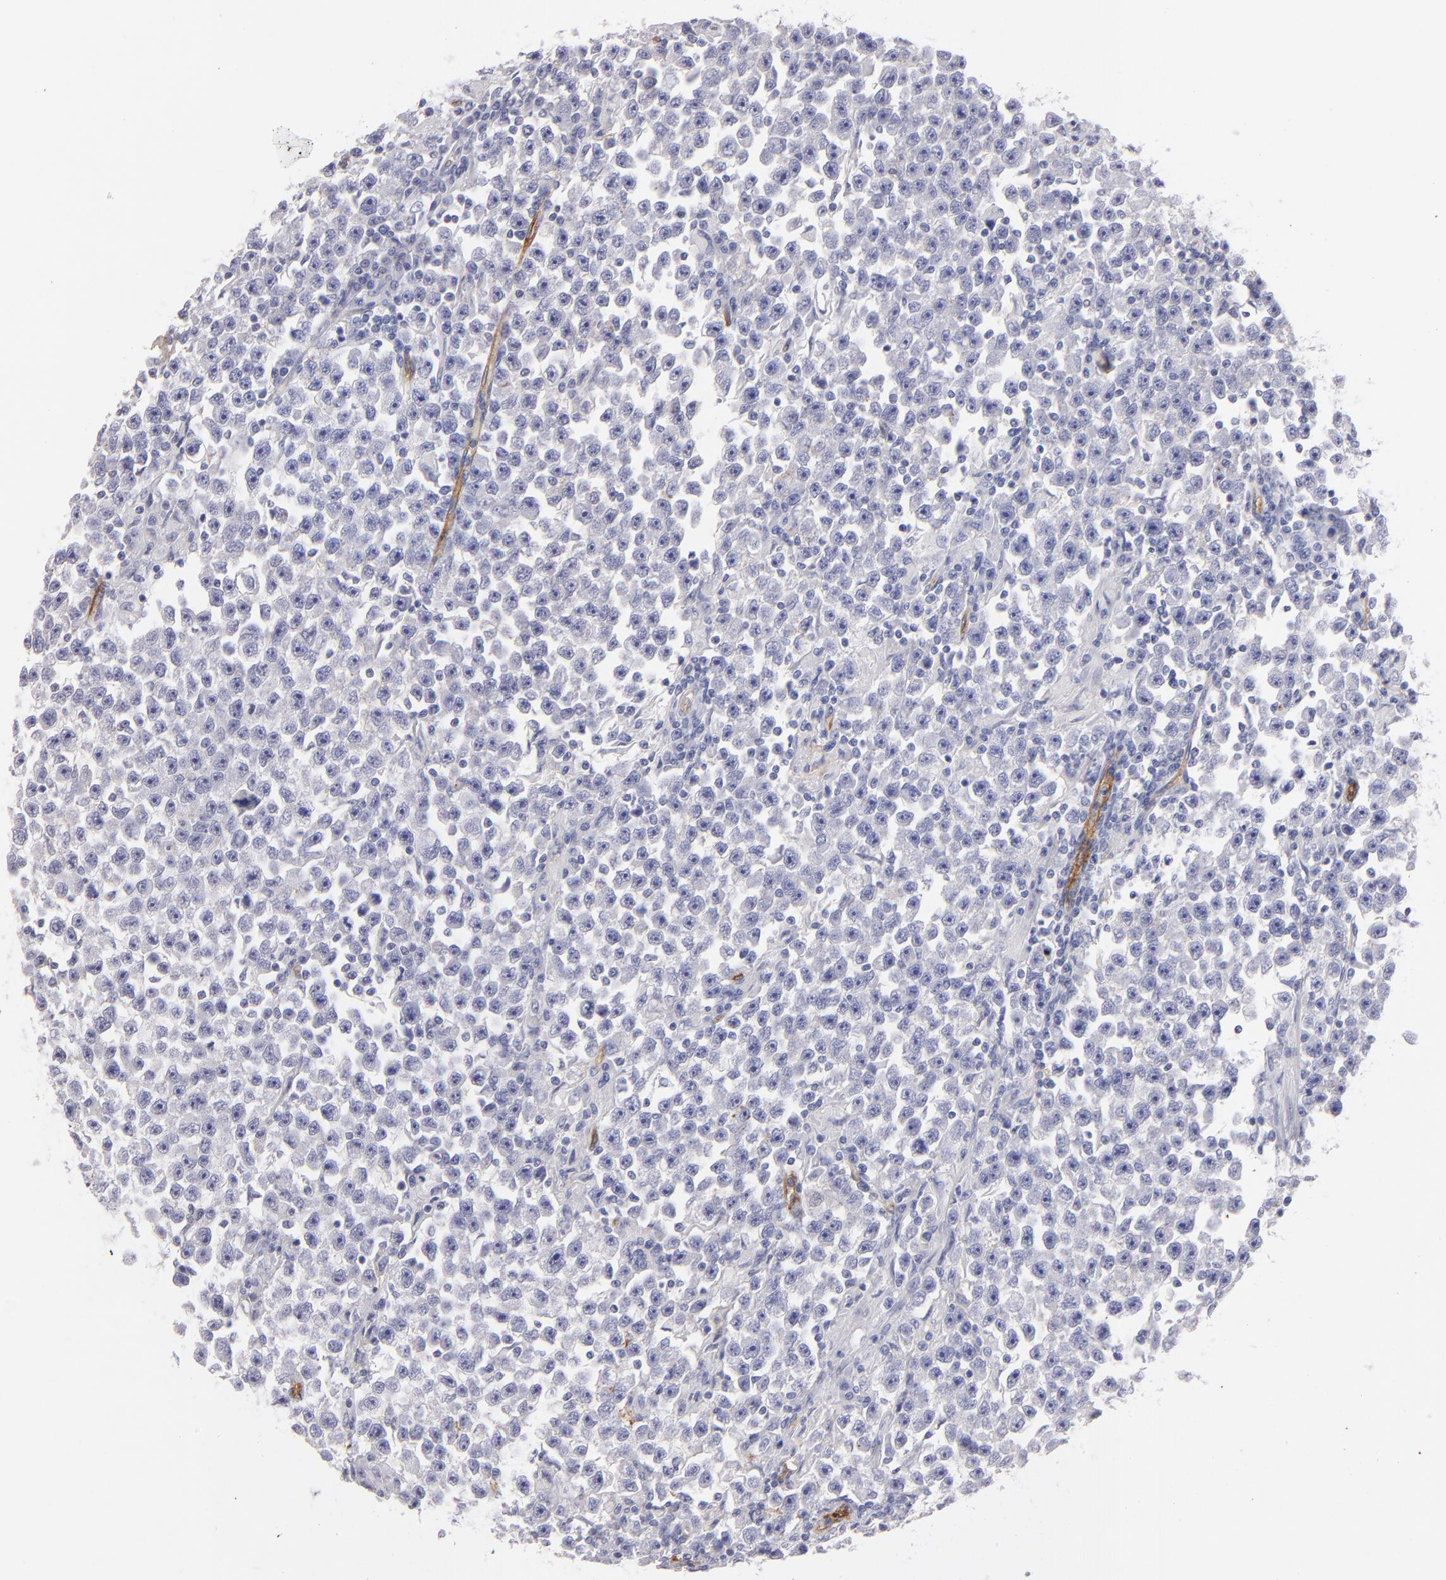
{"staining": {"intensity": "negative", "quantity": "none", "location": "none"}, "tissue": "testis cancer", "cell_type": "Tumor cells", "image_type": "cancer", "snomed": [{"axis": "morphology", "description": "Seminoma, NOS"}, {"axis": "topography", "description": "Testis"}], "caption": "Immunohistochemistry histopathology image of human testis cancer stained for a protein (brown), which shows no staining in tumor cells.", "gene": "AHNAK2", "patient": {"sex": "male", "age": 33}}